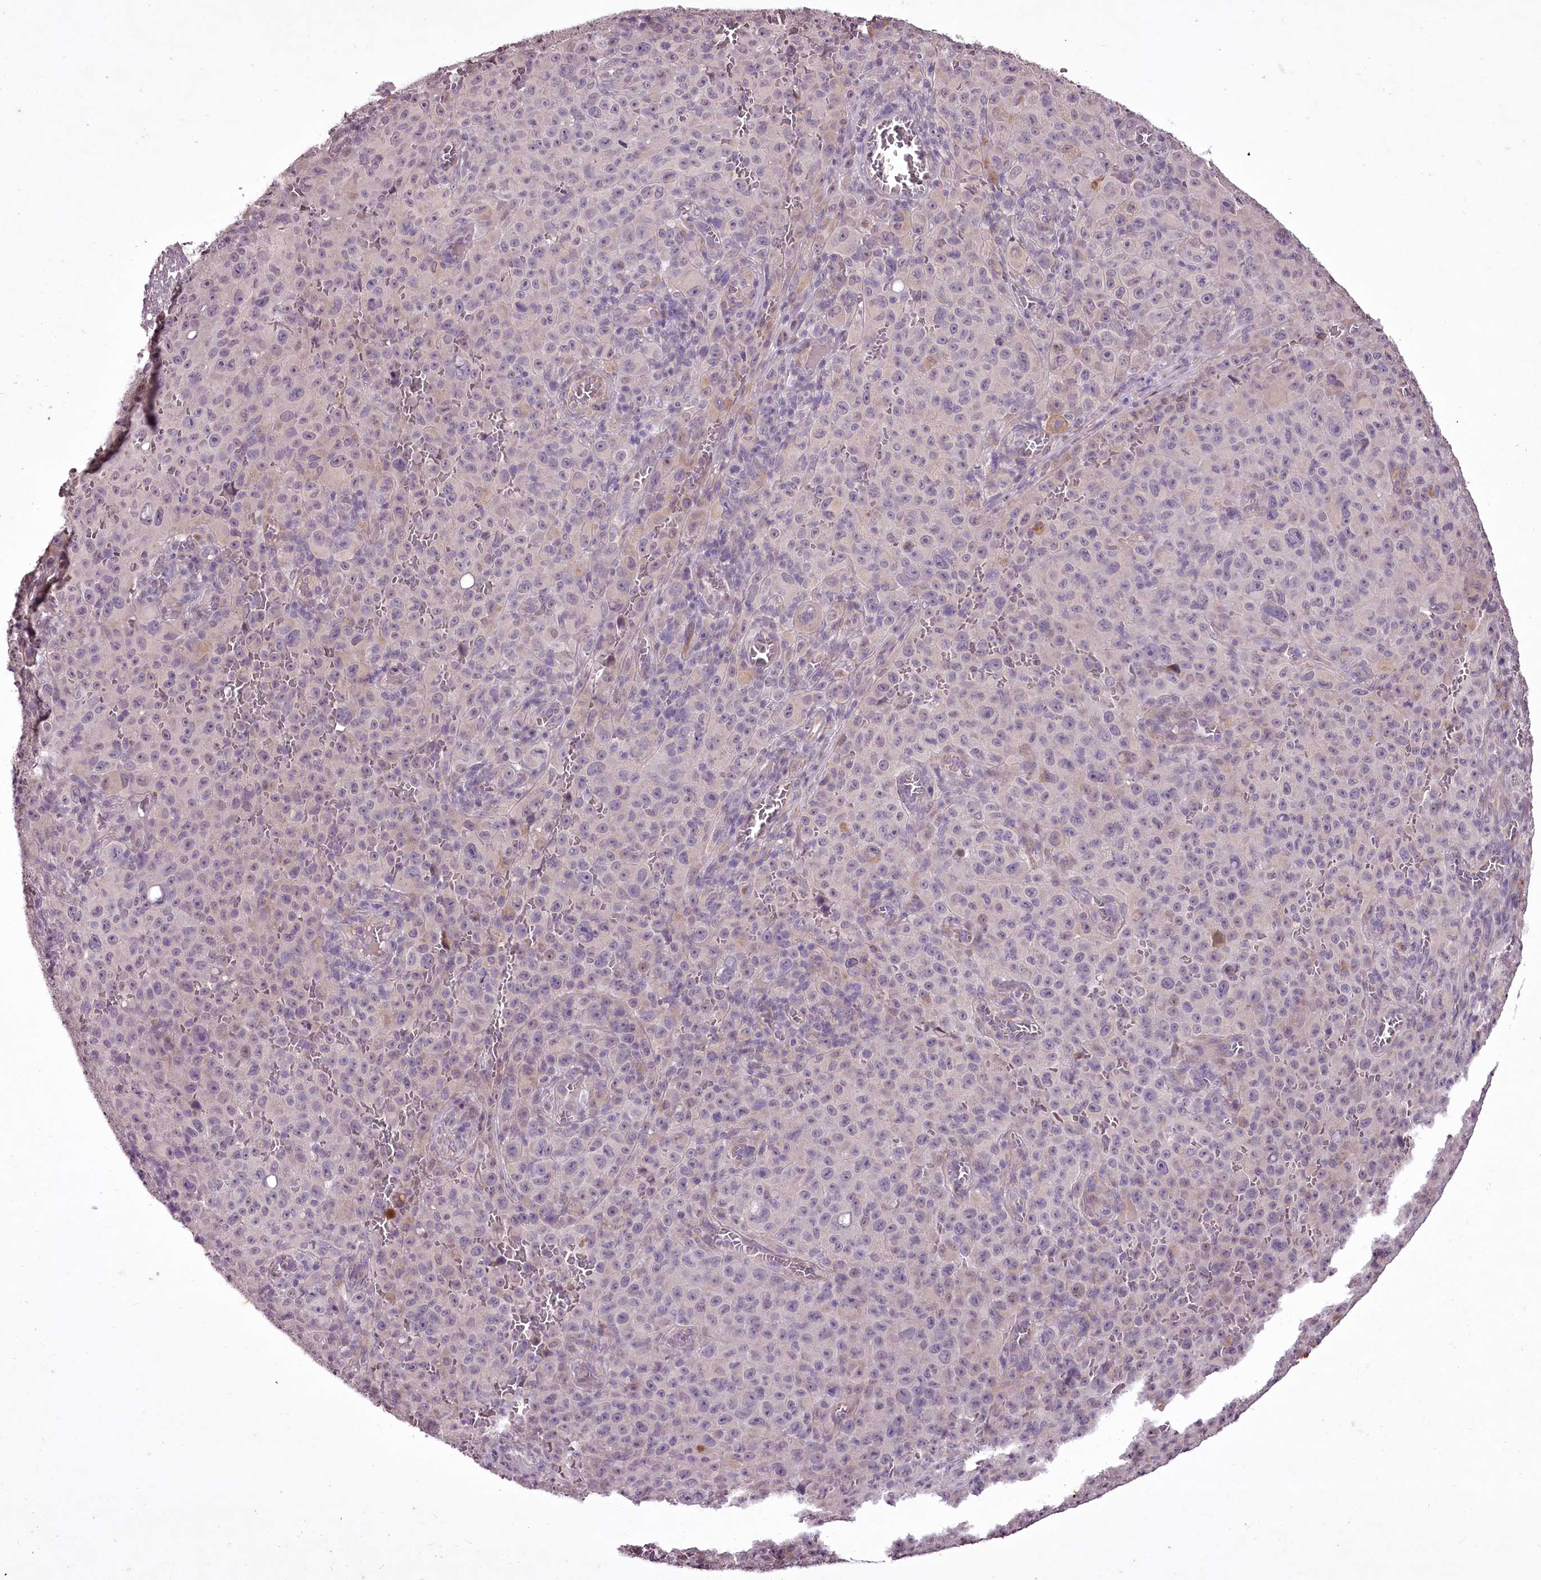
{"staining": {"intensity": "negative", "quantity": "none", "location": "none"}, "tissue": "melanoma", "cell_type": "Tumor cells", "image_type": "cancer", "snomed": [{"axis": "morphology", "description": "Malignant melanoma, NOS"}, {"axis": "topography", "description": "Skin"}], "caption": "Melanoma was stained to show a protein in brown. There is no significant positivity in tumor cells.", "gene": "C1orf56", "patient": {"sex": "female", "age": 82}}